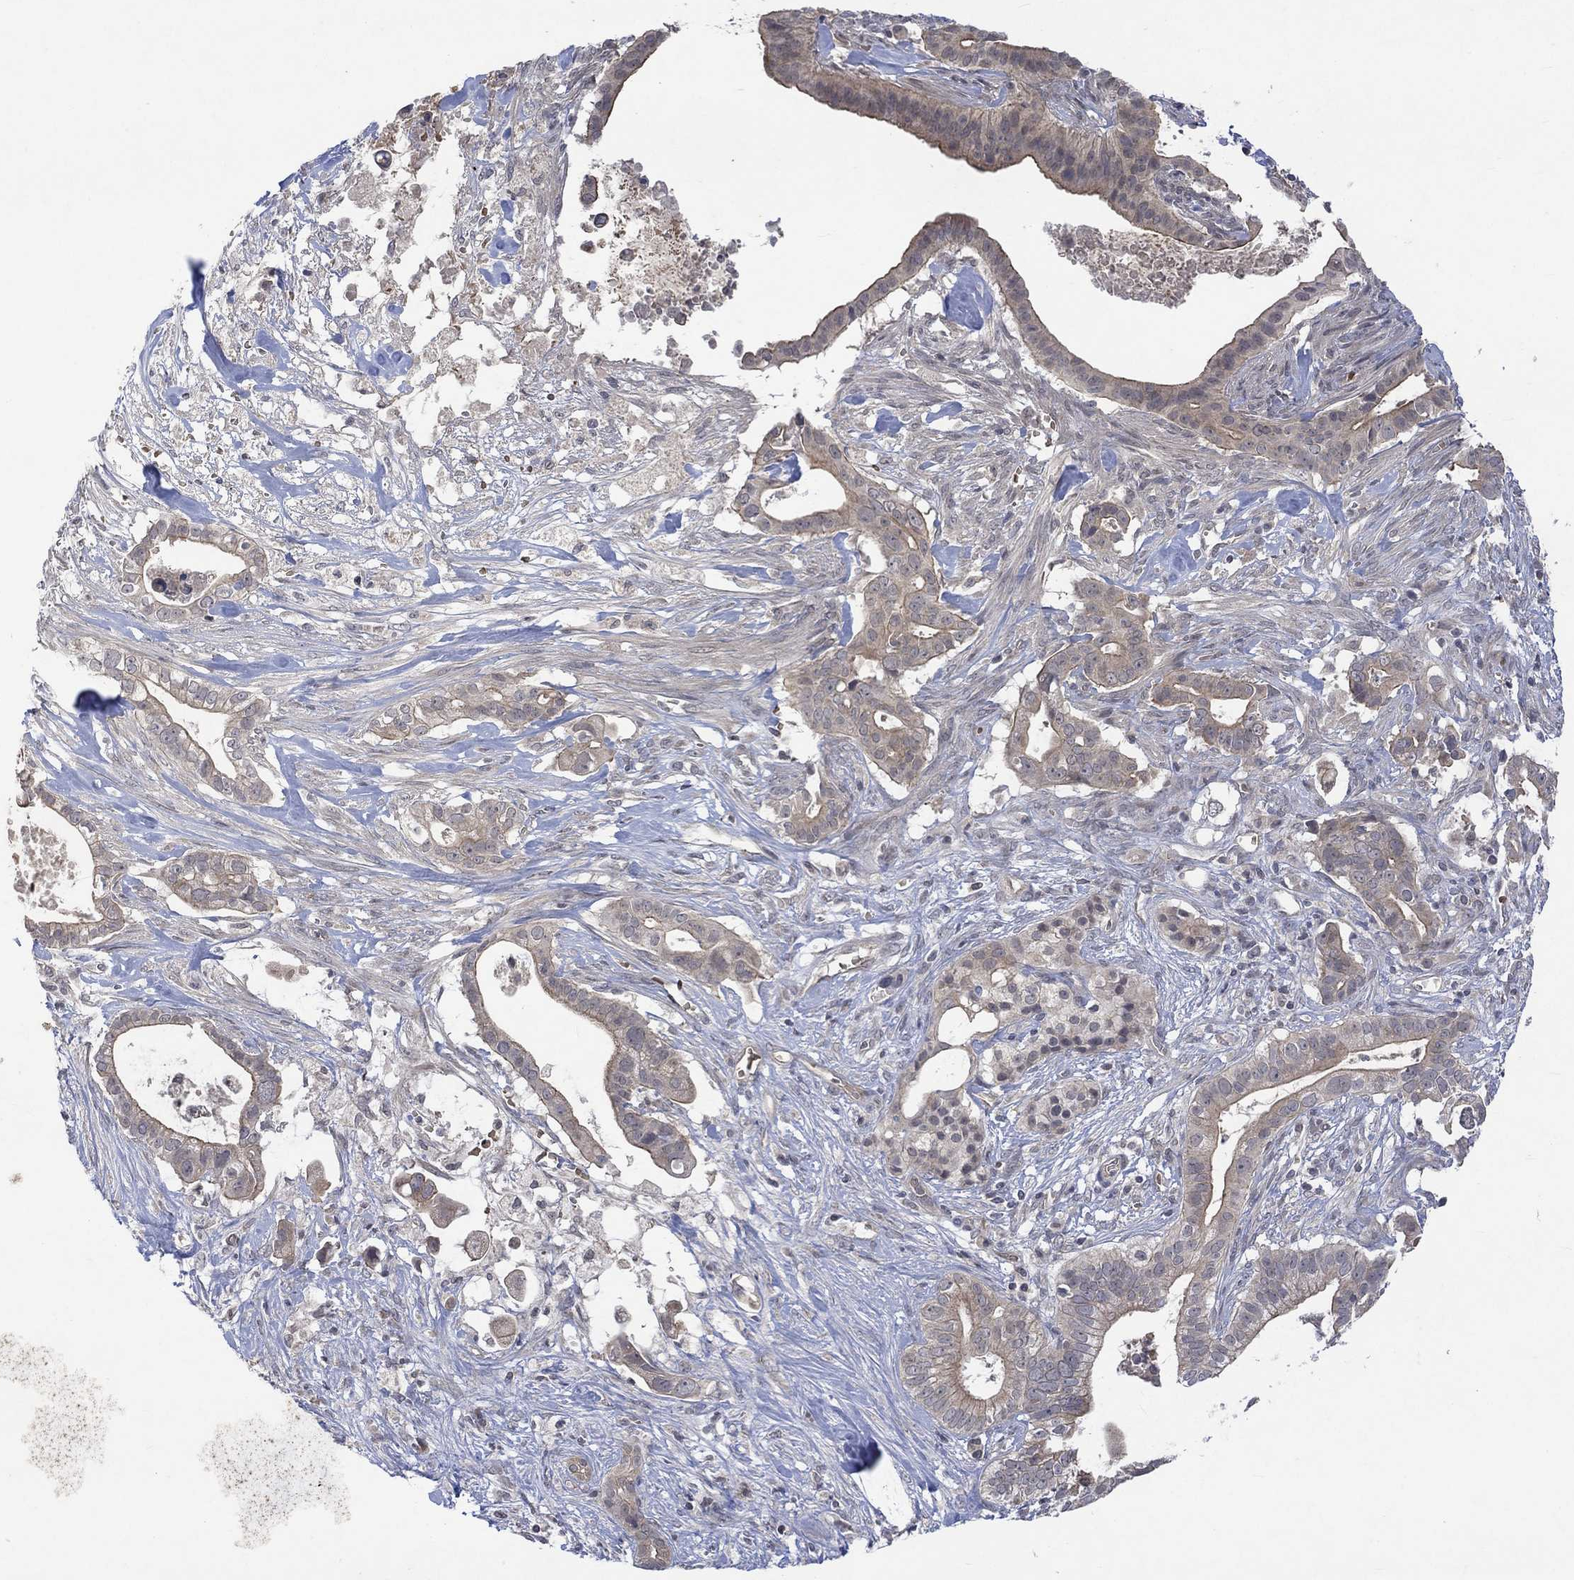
{"staining": {"intensity": "strong", "quantity": "25%-75%", "location": "cytoplasmic/membranous"}, "tissue": "pancreatic cancer", "cell_type": "Tumor cells", "image_type": "cancer", "snomed": [{"axis": "morphology", "description": "Adenocarcinoma, NOS"}, {"axis": "topography", "description": "Pancreas"}], "caption": "Brown immunohistochemical staining in human pancreatic cancer reveals strong cytoplasmic/membranous expression in approximately 25%-75% of tumor cells.", "gene": "GRIN2D", "patient": {"sex": "male", "age": 61}}